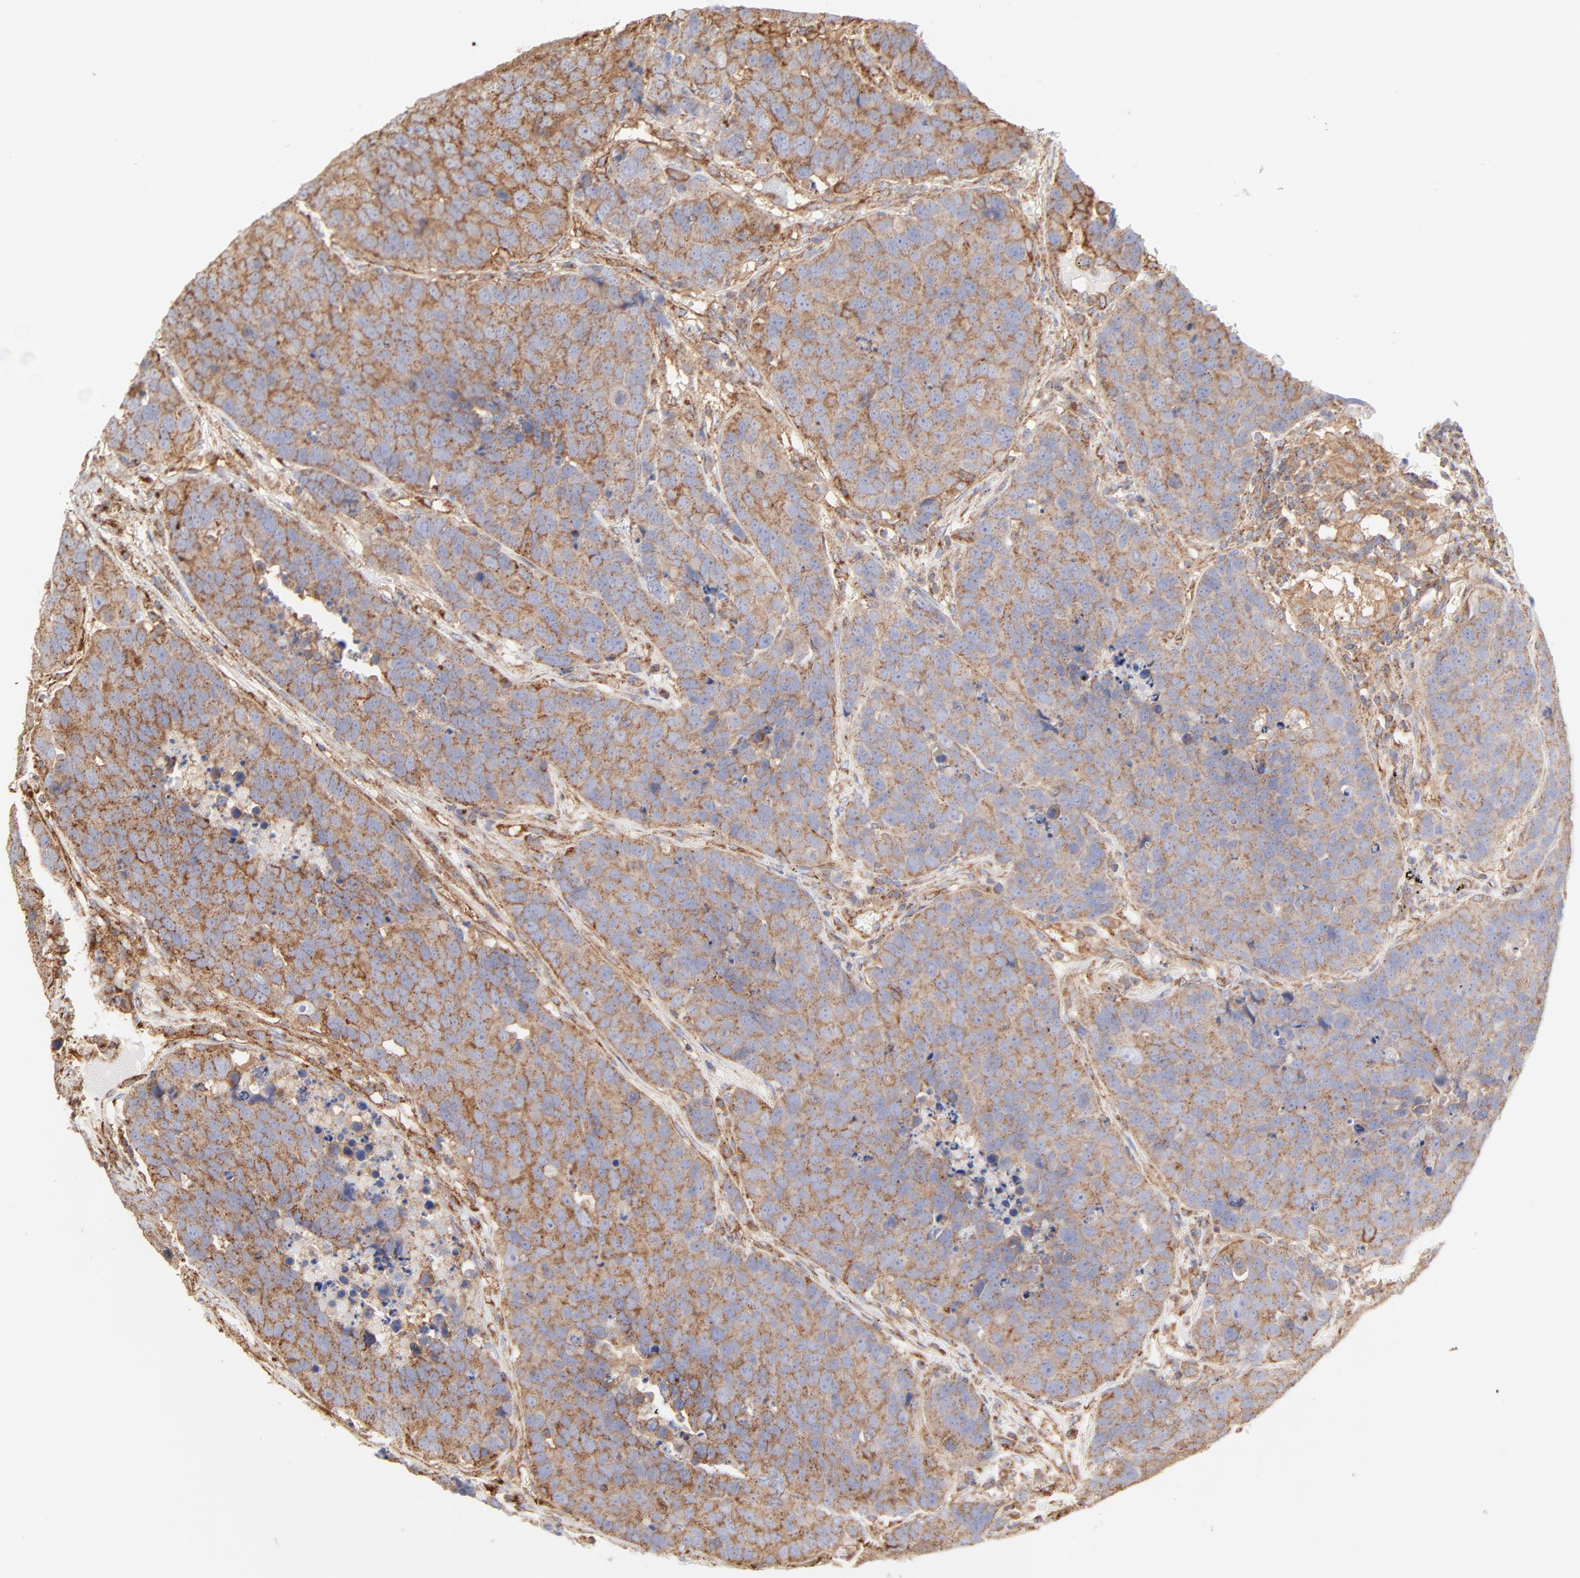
{"staining": {"intensity": "moderate", "quantity": ">75%", "location": "cytoplasmic/membranous"}, "tissue": "carcinoid", "cell_type": "Tumor cells", "image_type": "cancer", "snomed": [{"axis": "morphology", "description": "Carcinoid, malignant, NOS"}, {"axis": "topography", "description": "Lung"}], "caption": "Malignant carcinoid stained for a protein (brown) reveals moderate cytoplasmic/membranous positive staining in approximately >75% of tumor cells.", "gene": "CLTB", "patient": {"sex": "male", "age": 60}}